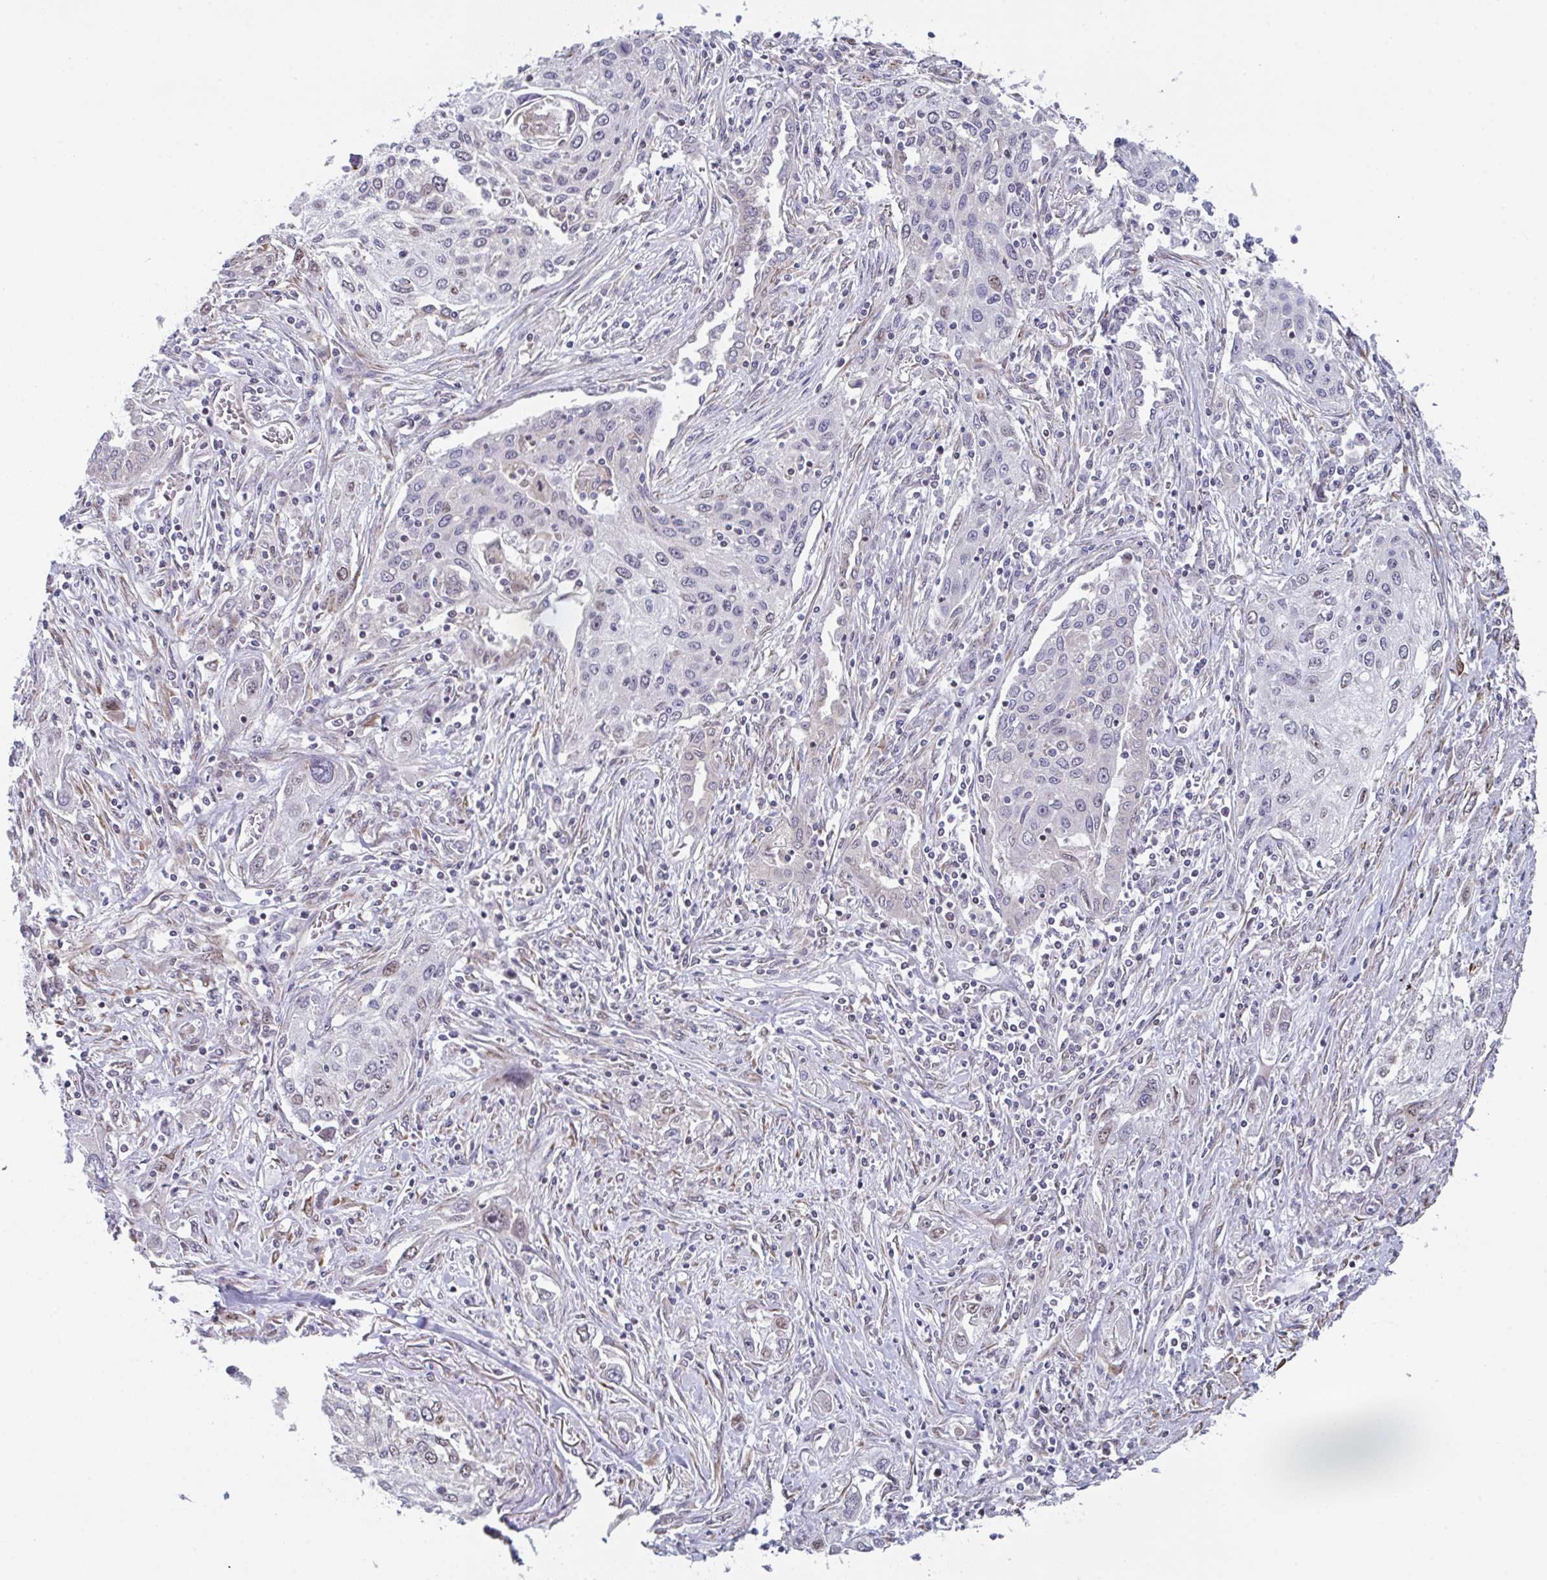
{"staining": {"intensity": "weak", "quantity": "<25%", "location": "nuclear"}, "tissue": "lung cancer", "cell_type": "Tumor cells", "image_type": "cancer", "snomed": [{"axis": "morphology", "description": "Squamous cell carcinoma, NOS"}, {"axis": "topography", "description": "Lung"}], "caption": "High power microscopy image of an IHC histopathology image of squamous cell carcinoma (lung), revealing no significant staining in tumor cells.", "gene": "RBM18", "patient": {"sex": "female", "age": 69}}